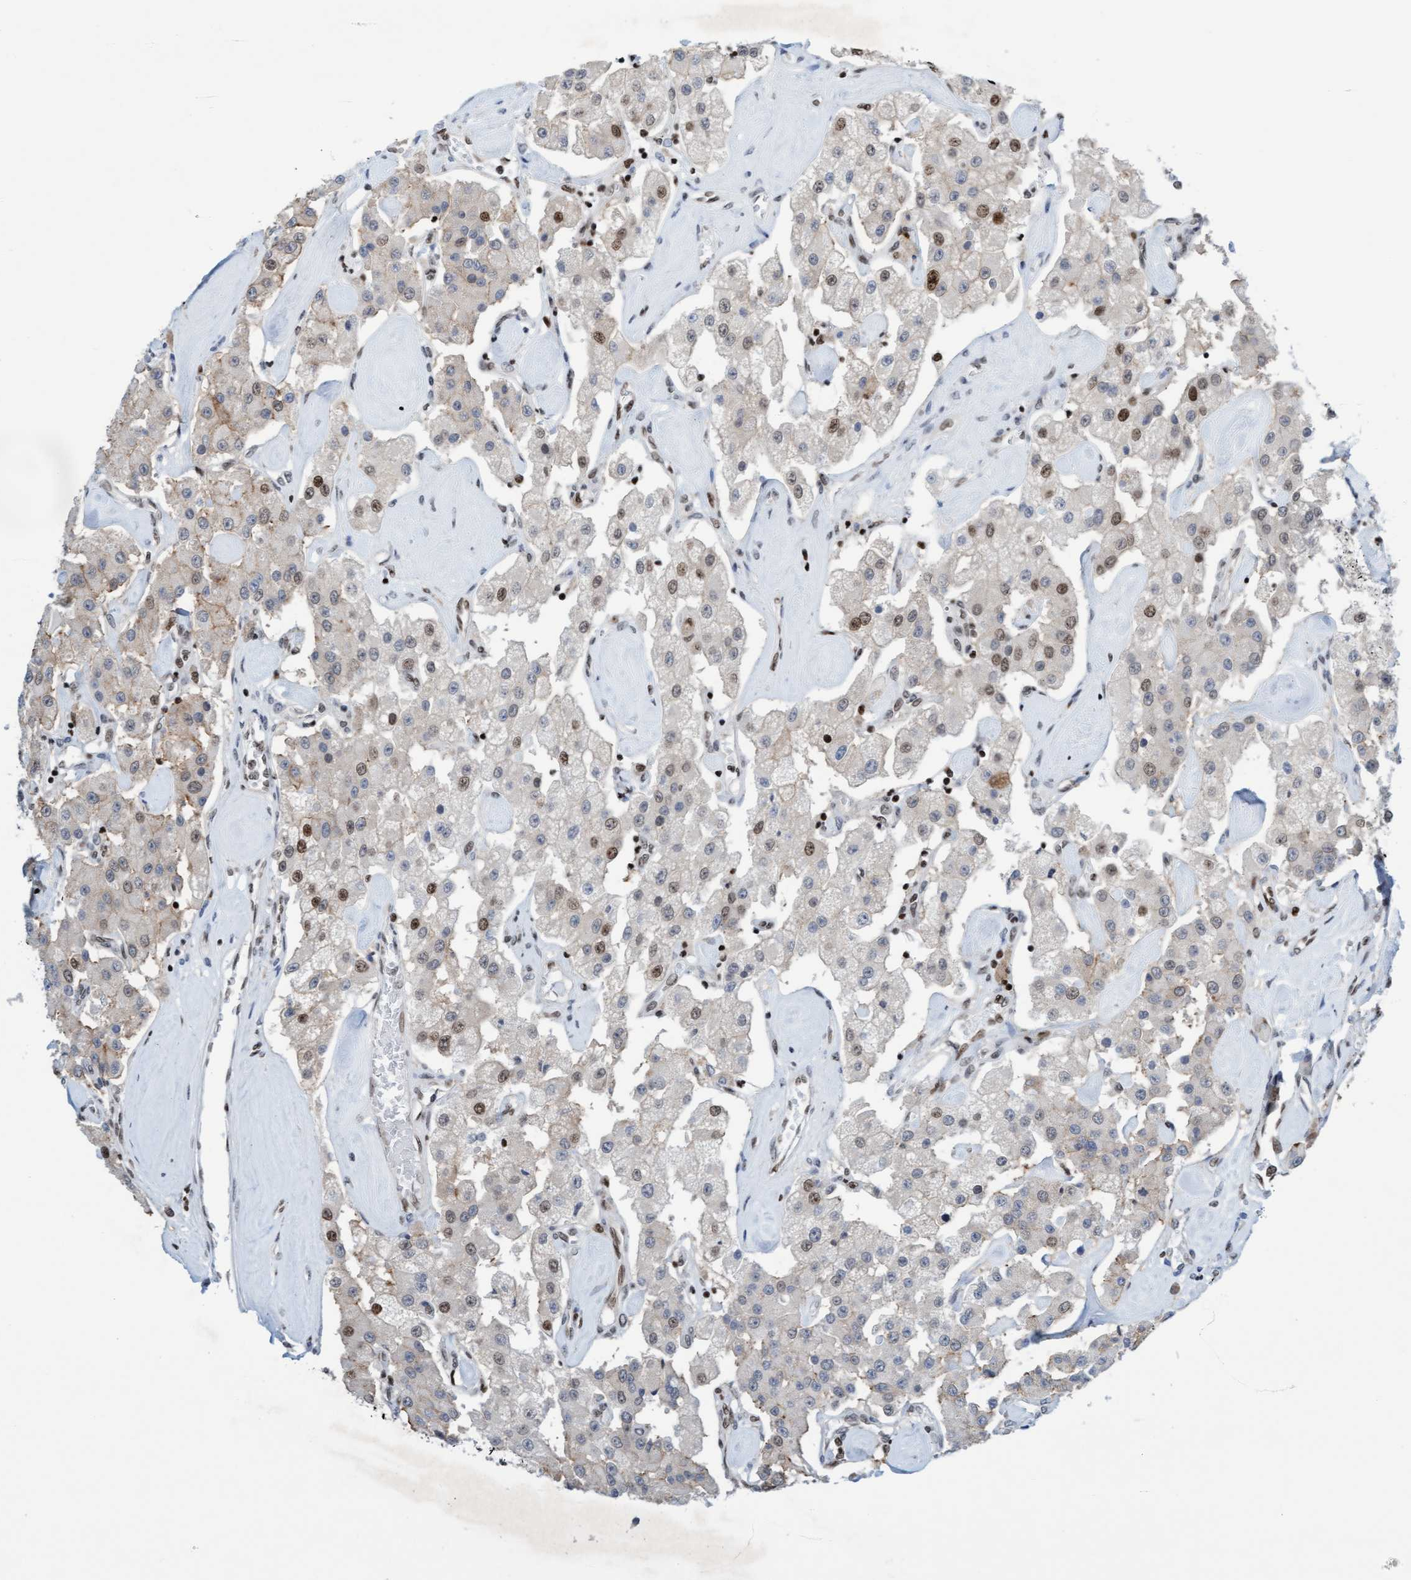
{"staining": {"intensity": "moderate", "quantity": "<25%", "location": "nuclear"}, "tissue": "carcinoid", "cell_type": "Tumor cells", "image_type": "cancer", "snomed": [{"axis": "morphology", "description": "Carcinoid, malignant, NOS"}, {"axis": "topography", "description": "Pancreas"}], "caption": "Carcinoid stained with a brown dye demonstrates moderate nuclear positive staining in approximately <25% of tumor cells.", "gene": "GLRX2", "patient": {"sex": "male", "age": 41}}